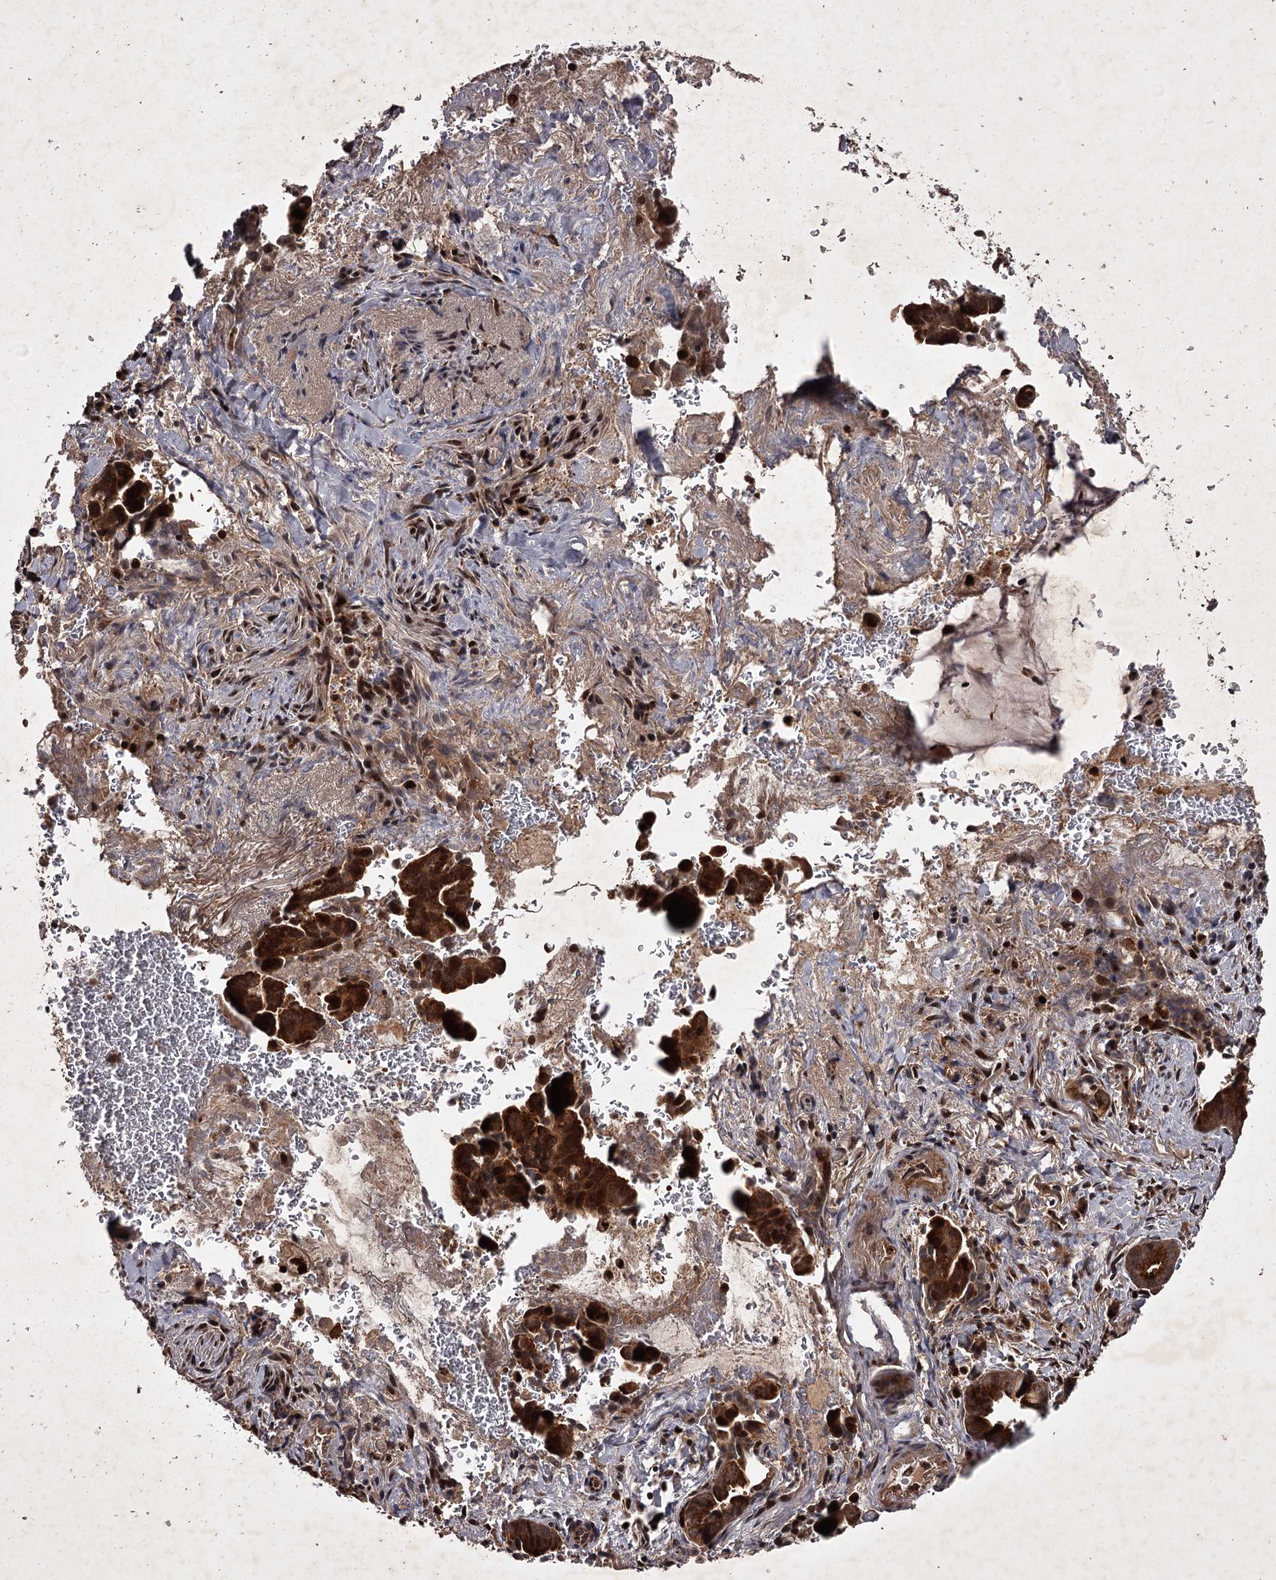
{"staining": {"intensity": "strong", "quantity": ">75%", "location": "cytoplasmic/membranous"}, "tissue": "pancreatic cancer", "cell_type": "Tumor cells", "image_type": "cancer", "snomed": [{"axis": "morphology", "description": "Adenocarcinoma, NOS"}, {"axis": "topography", "description": "Pancreas"}], "caption": "Tumor cells display strong cytoplasmic/membranous staining in about >75% of cells in pancreatic cancer.", "gene": "TBC1D23", "patient": {"sex": "female", "age": 63}}